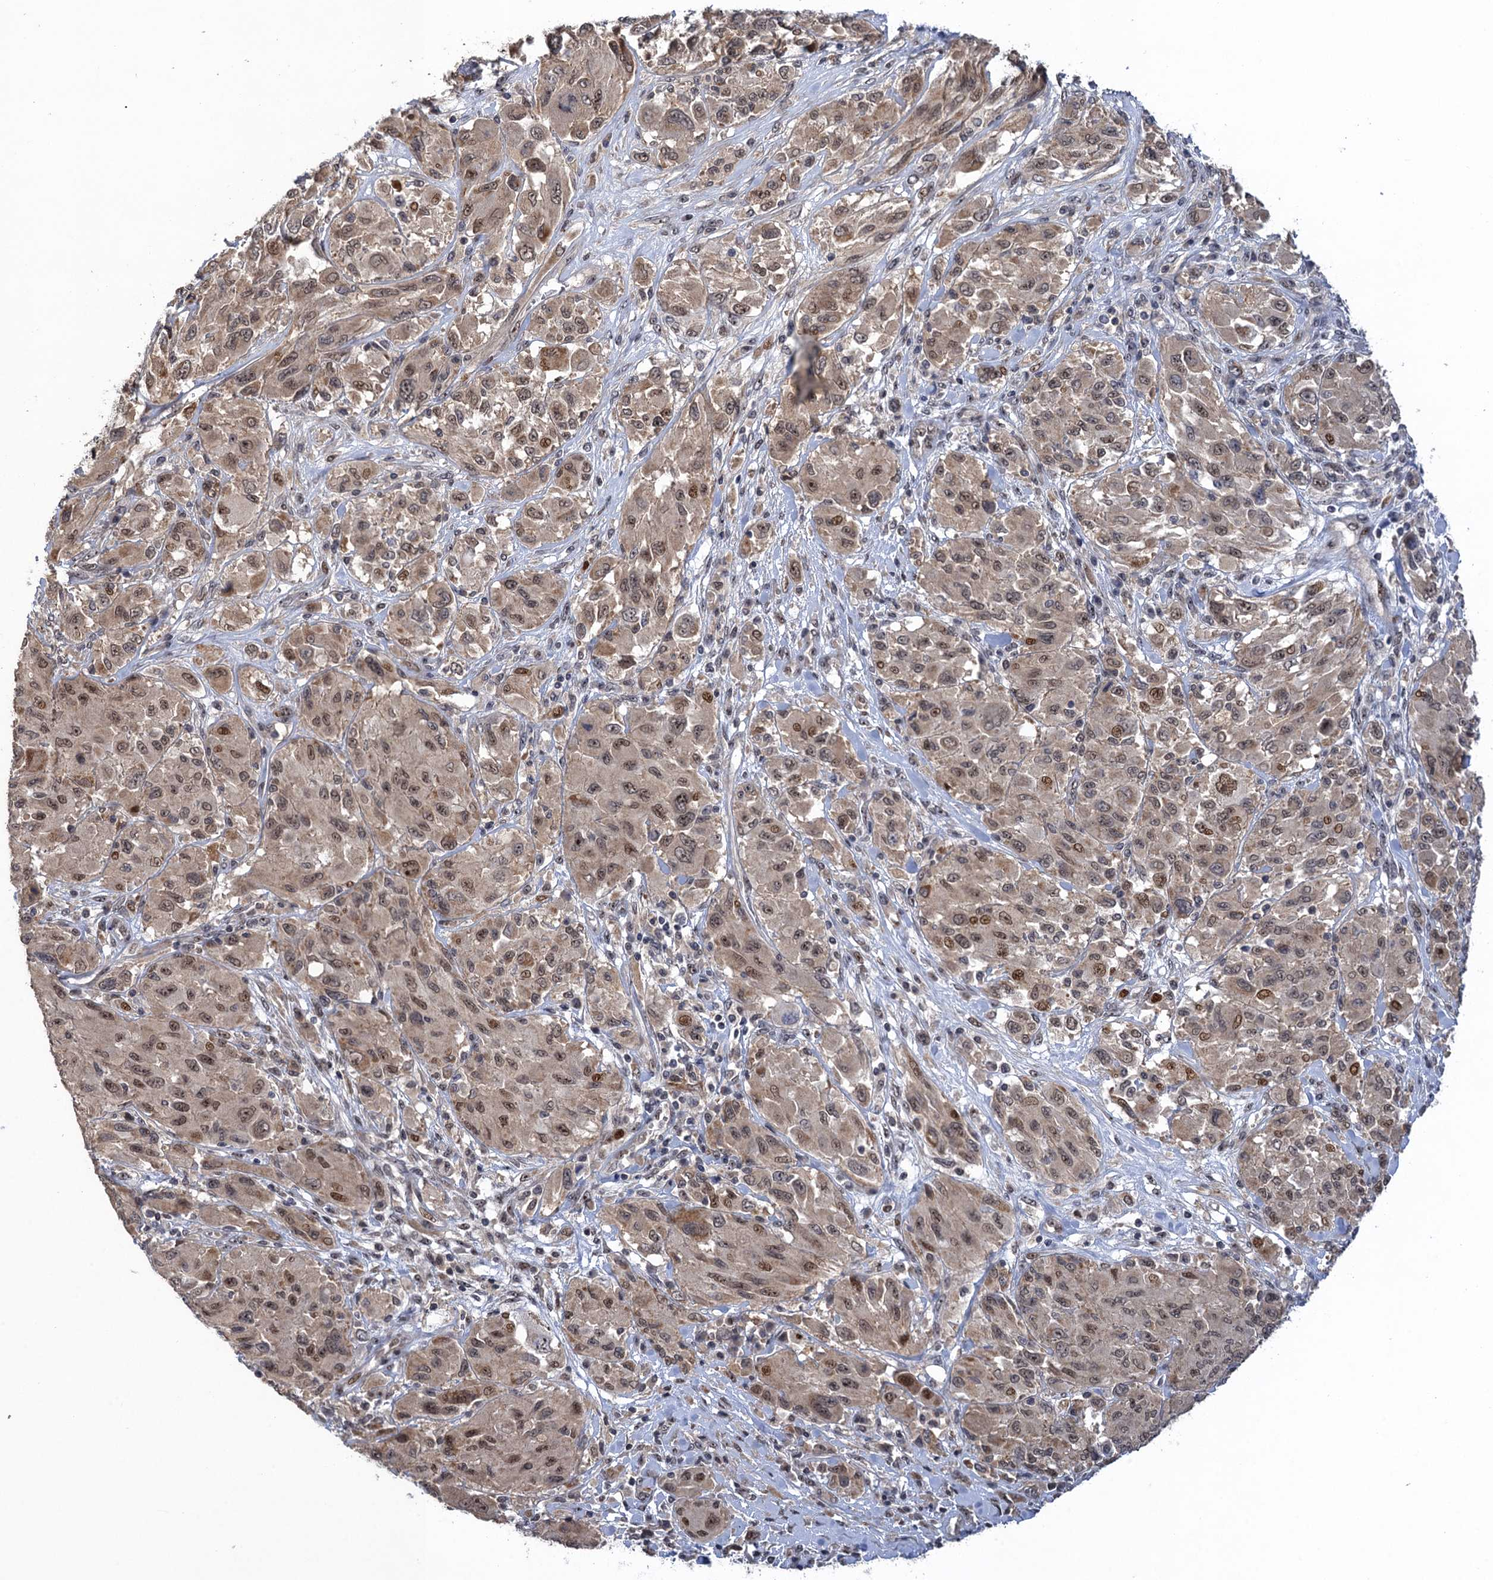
{"staining": {"intensity": "moderate", "quantity": "25%-75%", "location": "nuclear"}, "tissue": "melanoma", "cell_type": "Tumor cells", "image_type": "cancer", "snomed": [{"axis": "morphology", "description": "Malignant melanoma, NOS"}, {"axis": "topography", "description": "Skin"}], "caption": "Protein analysis of melanoma tissue shows moderate nuclear positivity in about 25%-75% of tumor cells.", "gene": "ZAR1L", "patient": {"sex": "female", "age": 91}}